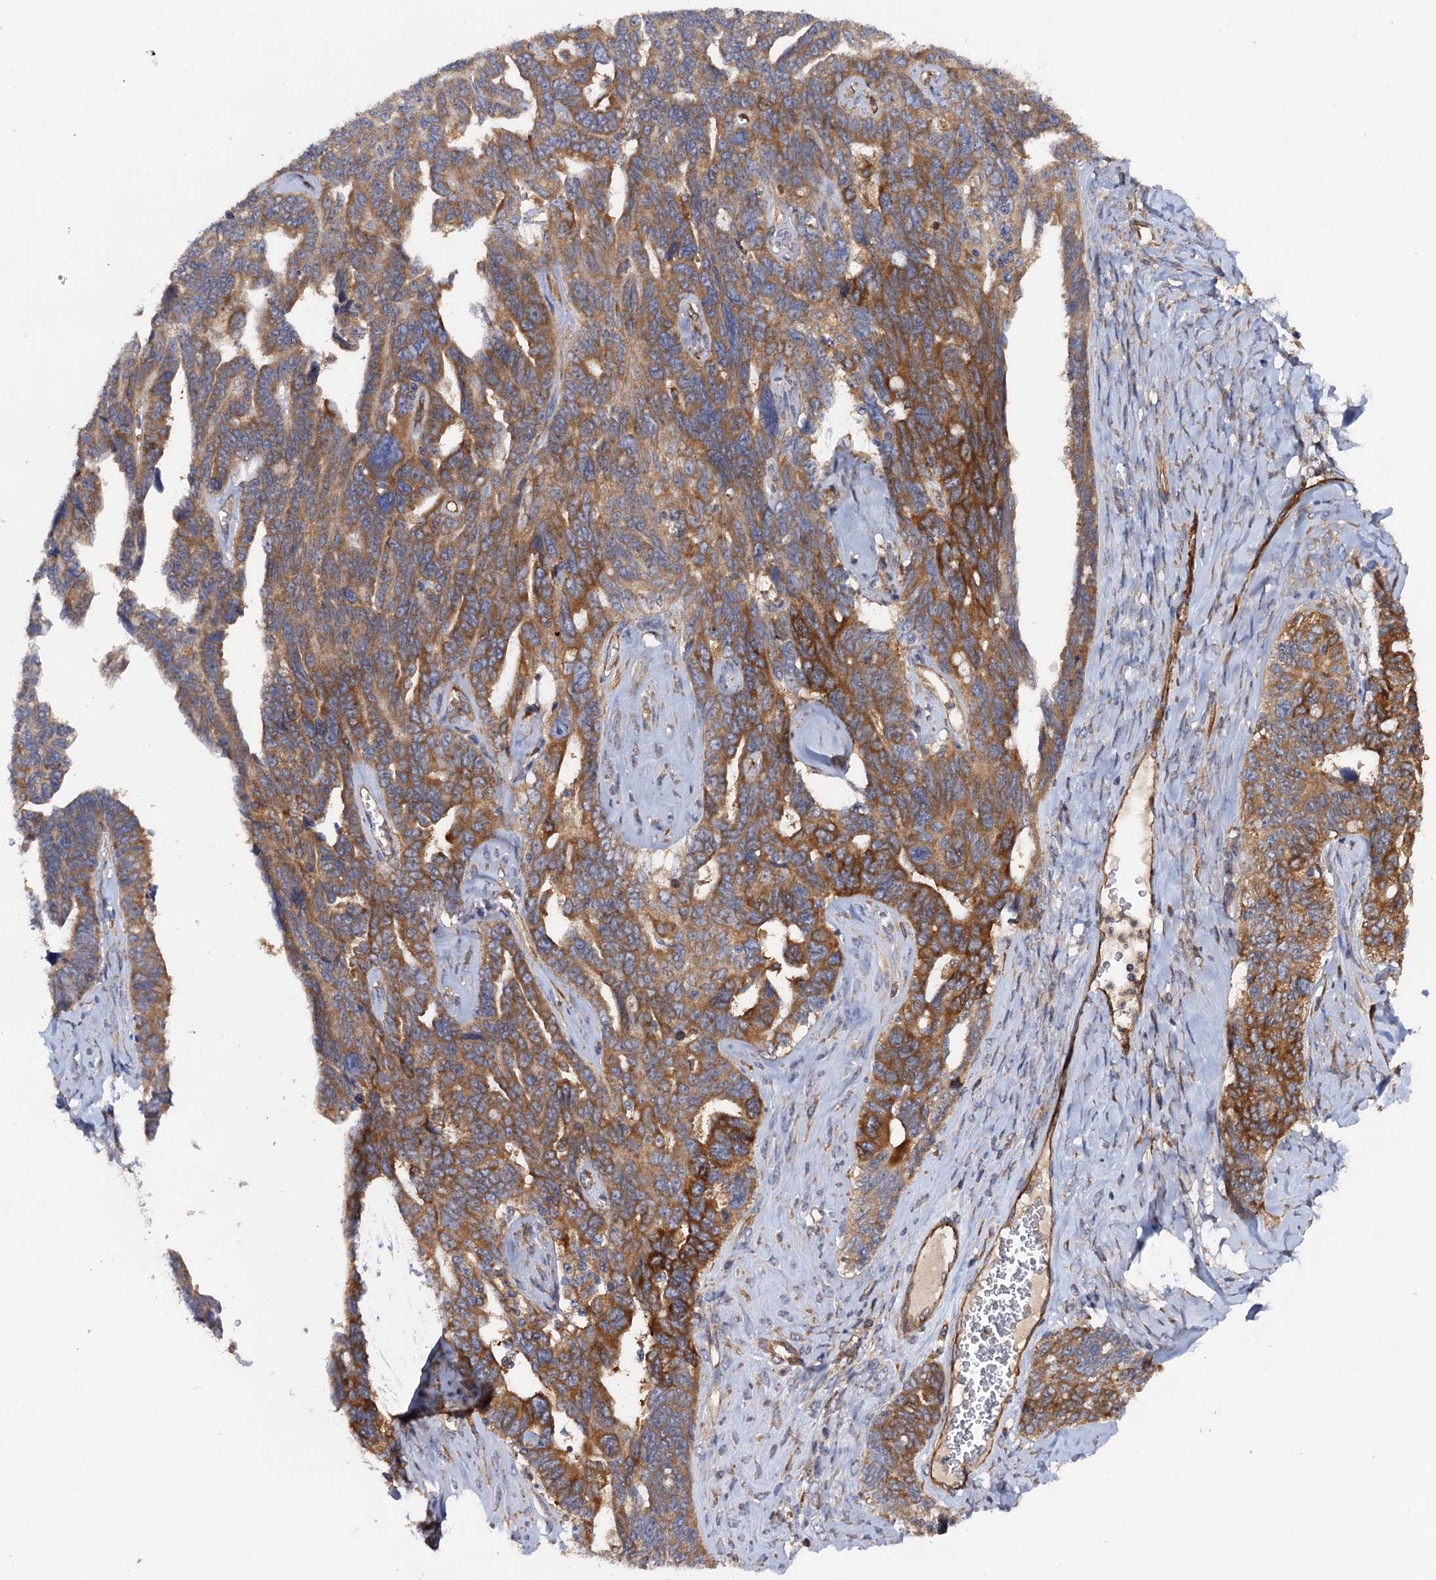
{"staining": {"intensity": "strong", "quantity": ">75%", "location": "cytoplasmic/membranous"}, "tissue": "ovarian cancer", "cell_type": "Tumor cells", "image_type": "cancer", "snomed": [{"axis": "morphology", "description": "Cystadenocarcinoma, serous, NOS"}, {"axis": "topography", "description": "Ovary"}], "caption": "IHC (DAB) staining of ovarian serous cystadenocarcinoma shows strong cytoplasmic/membranous protein positivity in approximately >75% of tumor cells. (IHC, brightfield microscopy, high magnification).", "gene": "MRPL48", "patient": {"sex": "female", "age": 79}}